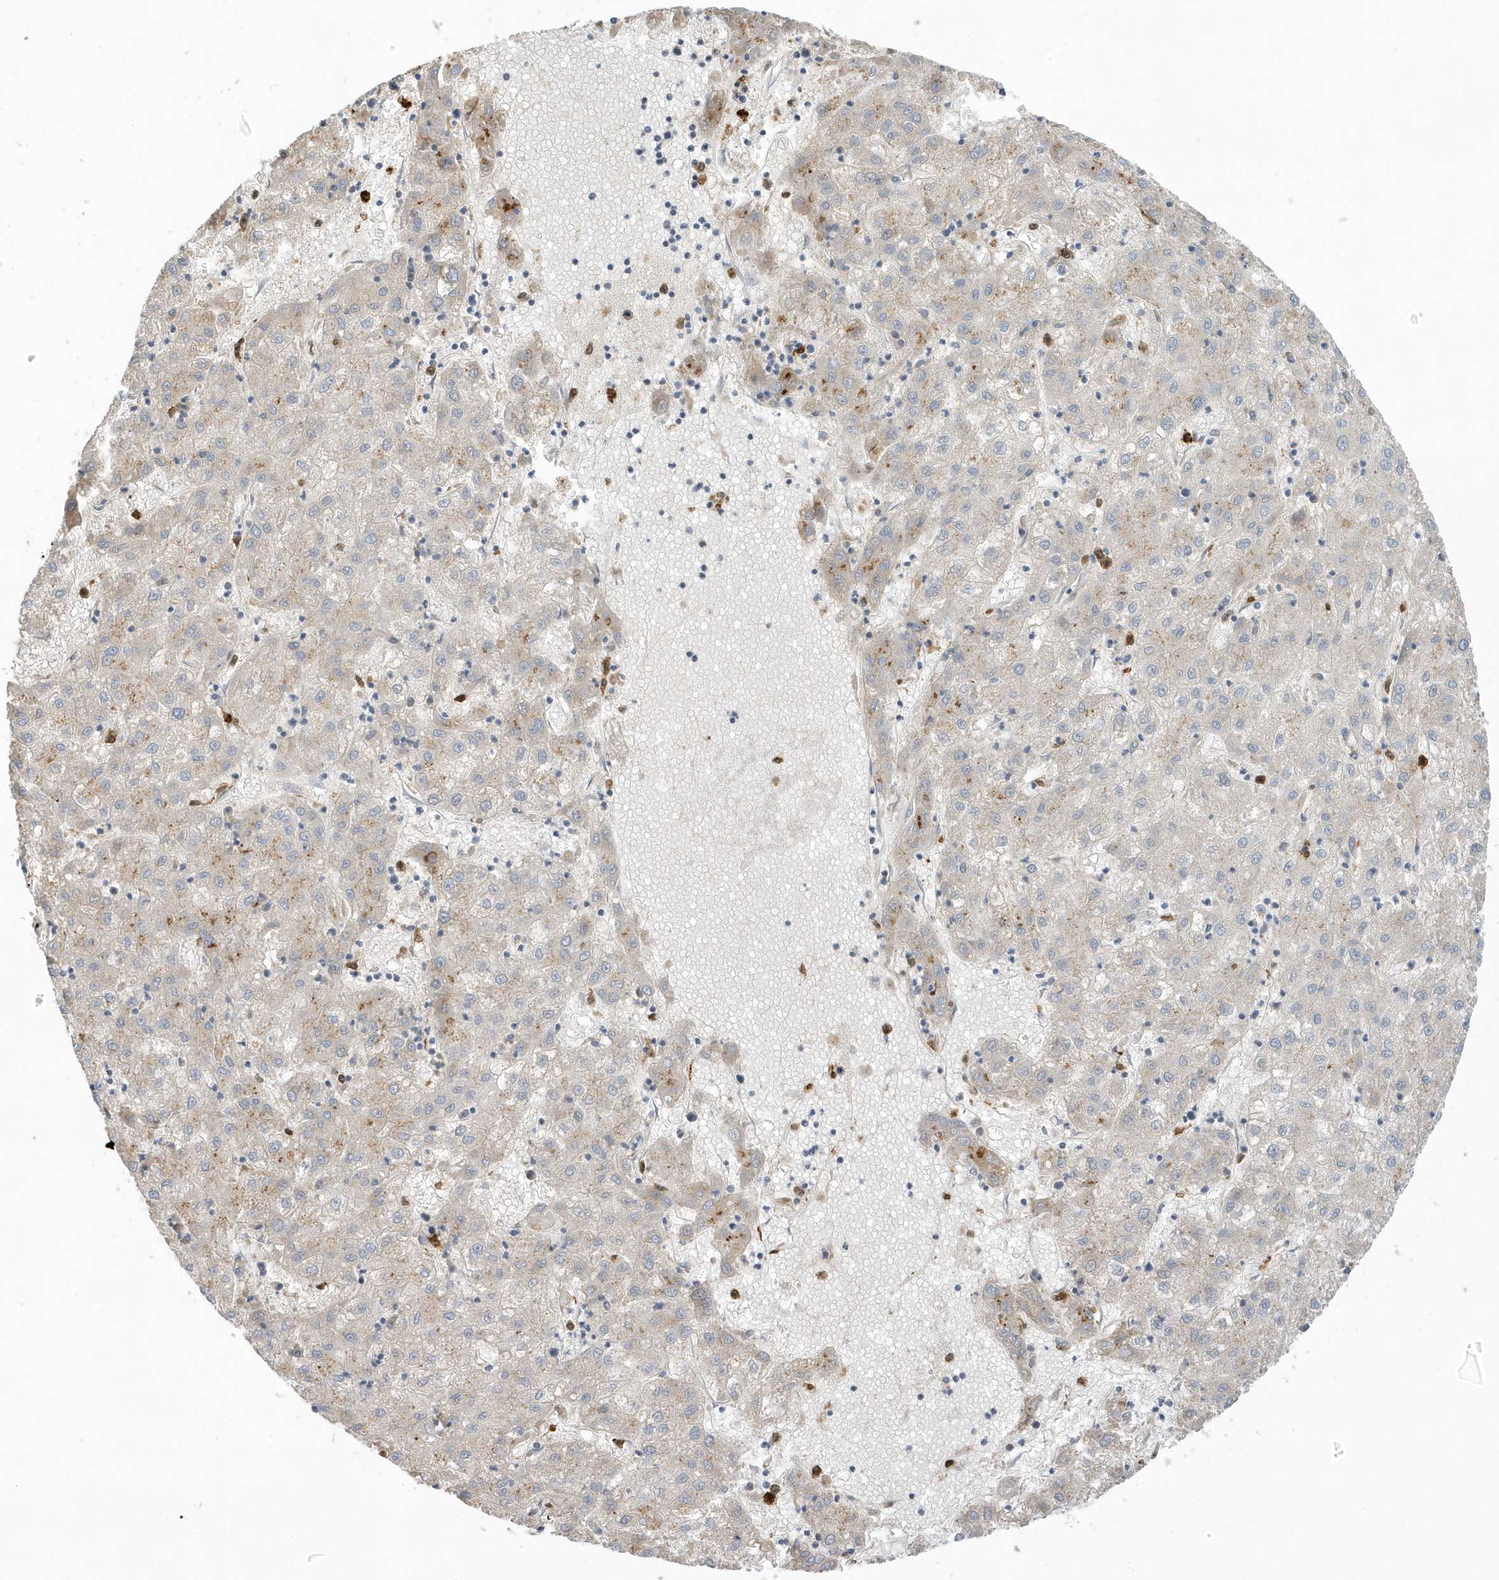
{"staining": {"intensity": "weak", "quantity": "<25%", "location": "cytoplasmic/membranous"}, "tissue": "liver cancer", "cell_type": "Tumor cells", "image_type": "cancer", "snomed": [{"axis": "morphology", "description": "Carcinoma, Hepatocellular, NOS"}, {"axis": "topography", "description": "Liver"}], "caption": "Liver cancer (hepatocellular carcinoma) stained for a protein using immunohistochemistry shows no expression tumor cells.", "gene": "DPP9", "patient": {"sex": "male", "age": 72}}